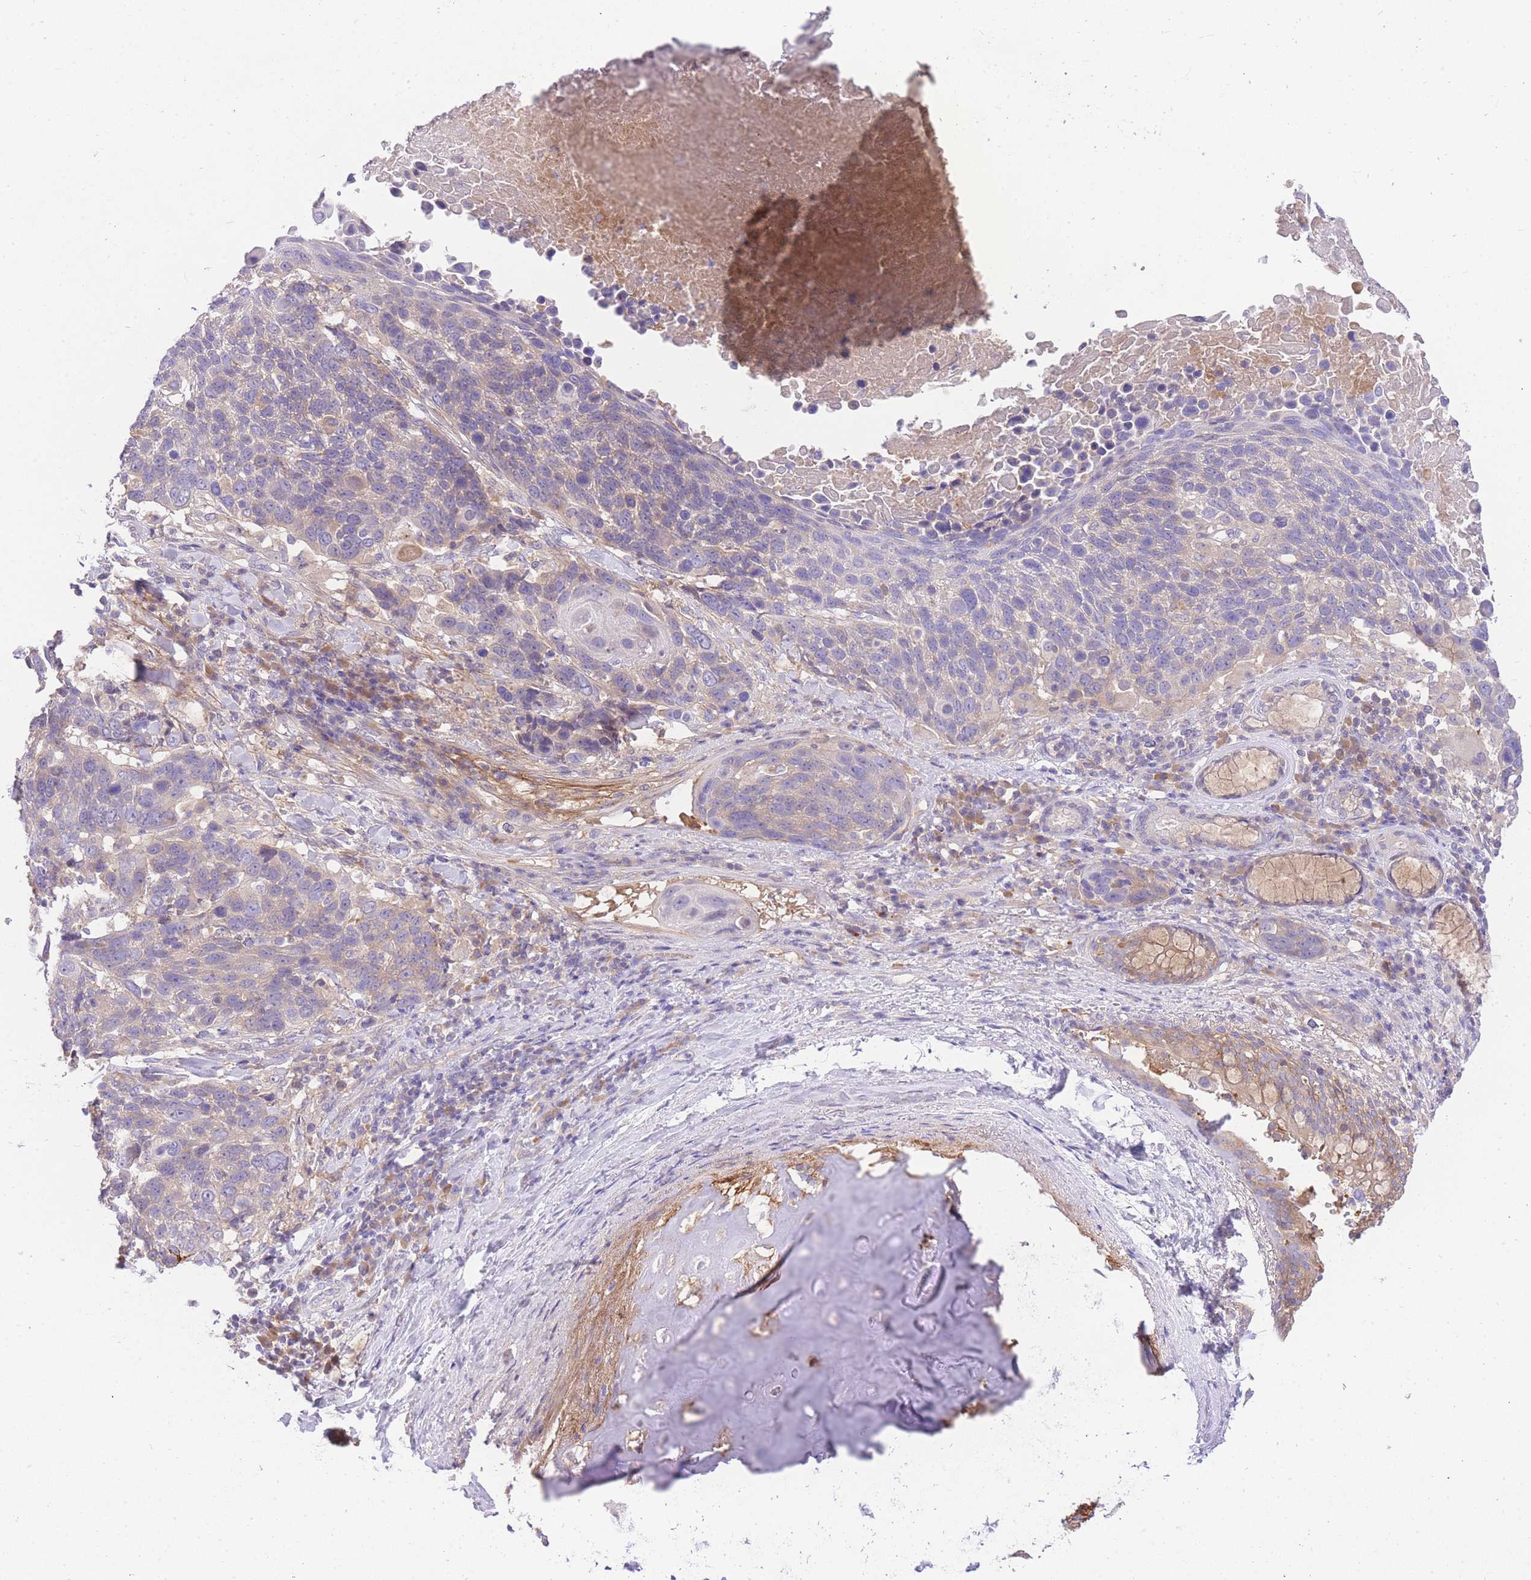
{"staining": {"intensity": "moderate", "quantity": "<25%", "location": "cytoplasmic/membranous"}, "tissue": "lung cancer", "cell_type": "Tumor cells", "image_type": "cancer", "snomed": [{"axis": "morphology", "description": "Squamous cell carcinoma, NOS"}, {"axis": "topography", "description": "Lung"}], "caption": "Squamous cell carcinoma (lung) stained for a protein demonstrates moderate cytoplasmic/membranous positivity in tumor cells. (Brightfield microscopy of DAB IHC at high magnification).", "gene": "LIPH", "patient": {"sex": "male", "age": 66}}